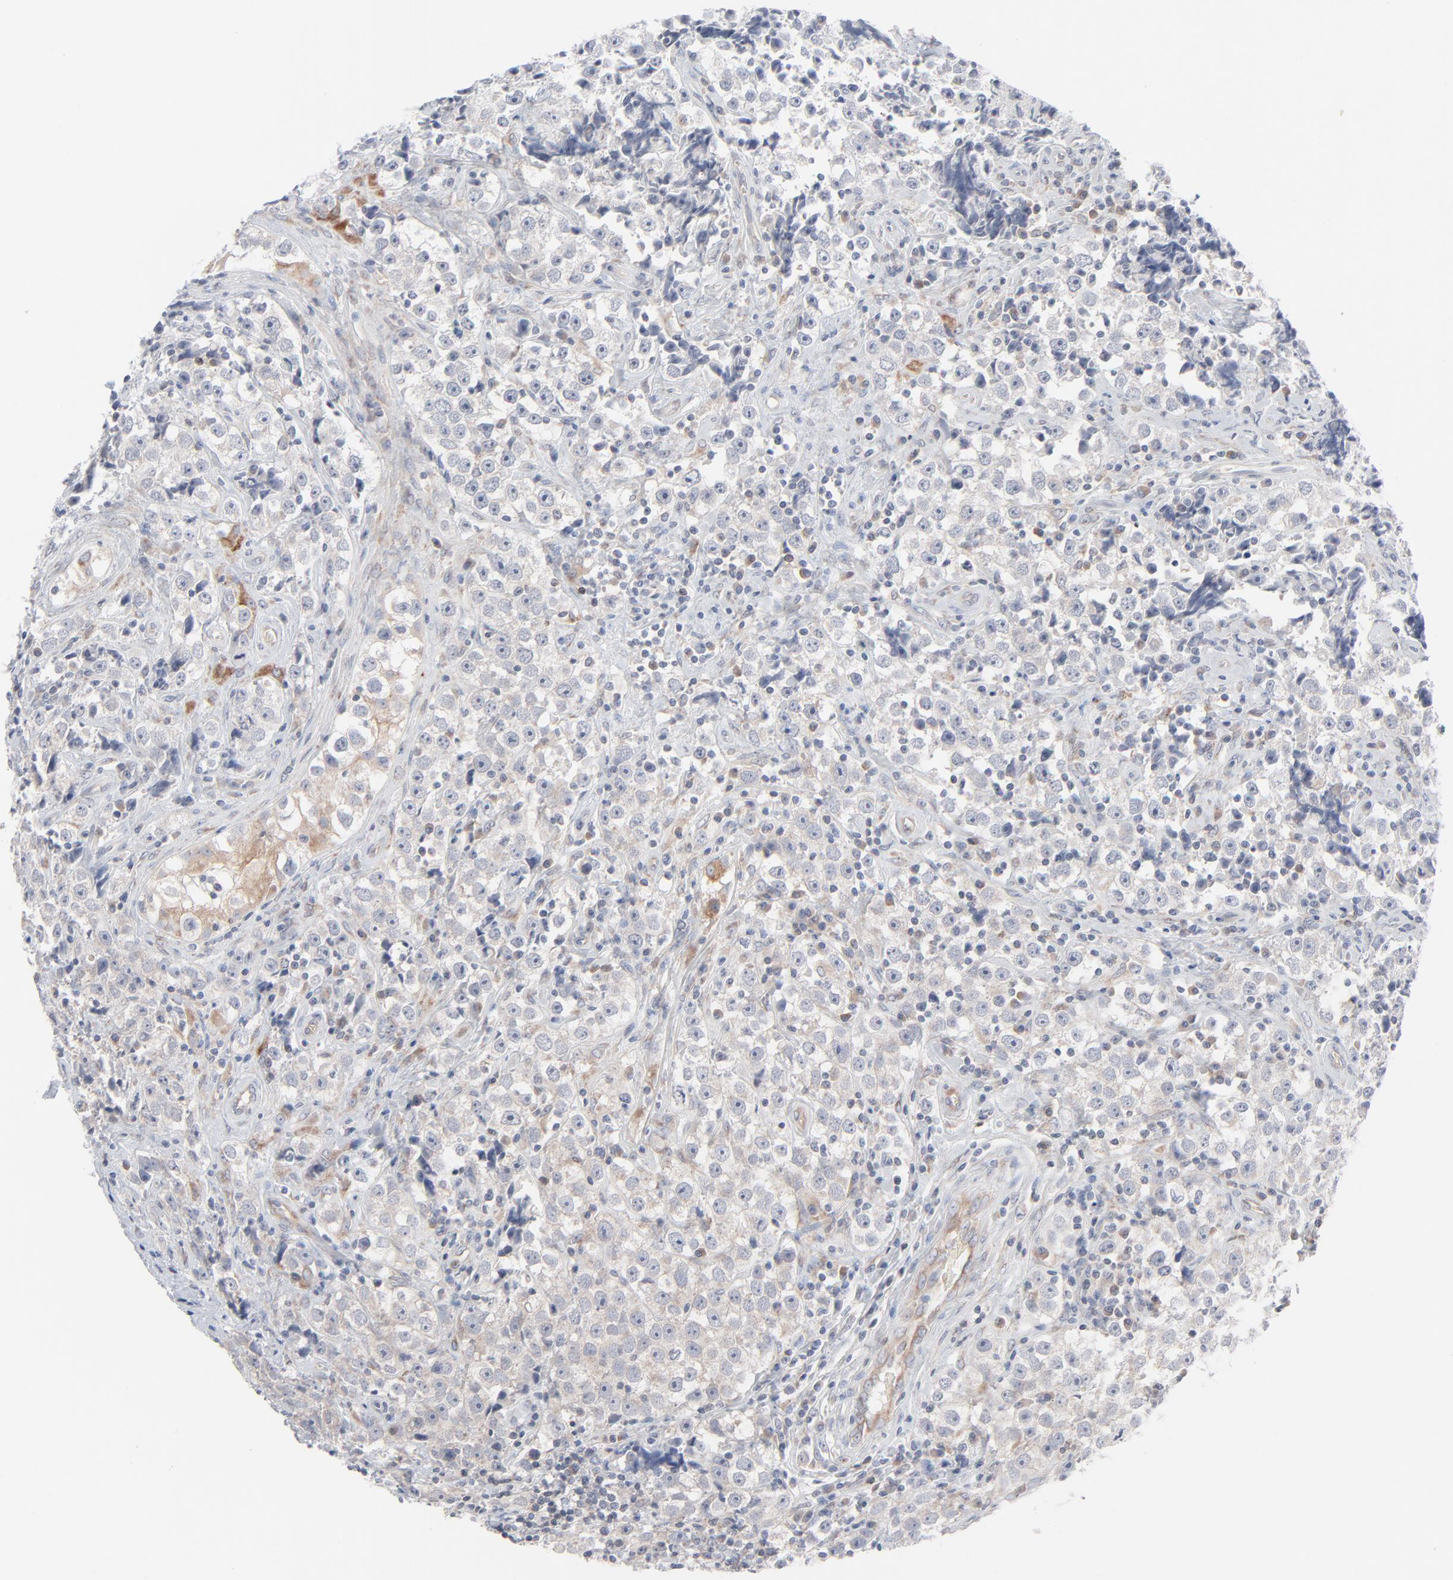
{"staining": {"intensity": "negative", "quantity": "none", "location": "none"}, "tissue": "testis cancer", "cell_type": "Tumor cells", "image_type": "cancer", "snomed": [{"axis": "morphology", "description": "Seminoma, NOS"}, {"axis": "topography", "description": "Testis"}], "caption": "Immunohistochemistry (IHC) micrograph of human testis cancer (seminoma) stained for a protein (brown), which shows no staining in tumor cells. Nuclei are stained in blue.", "gene": "KDSR", "patient": {"sex": "male", "age": 32}}